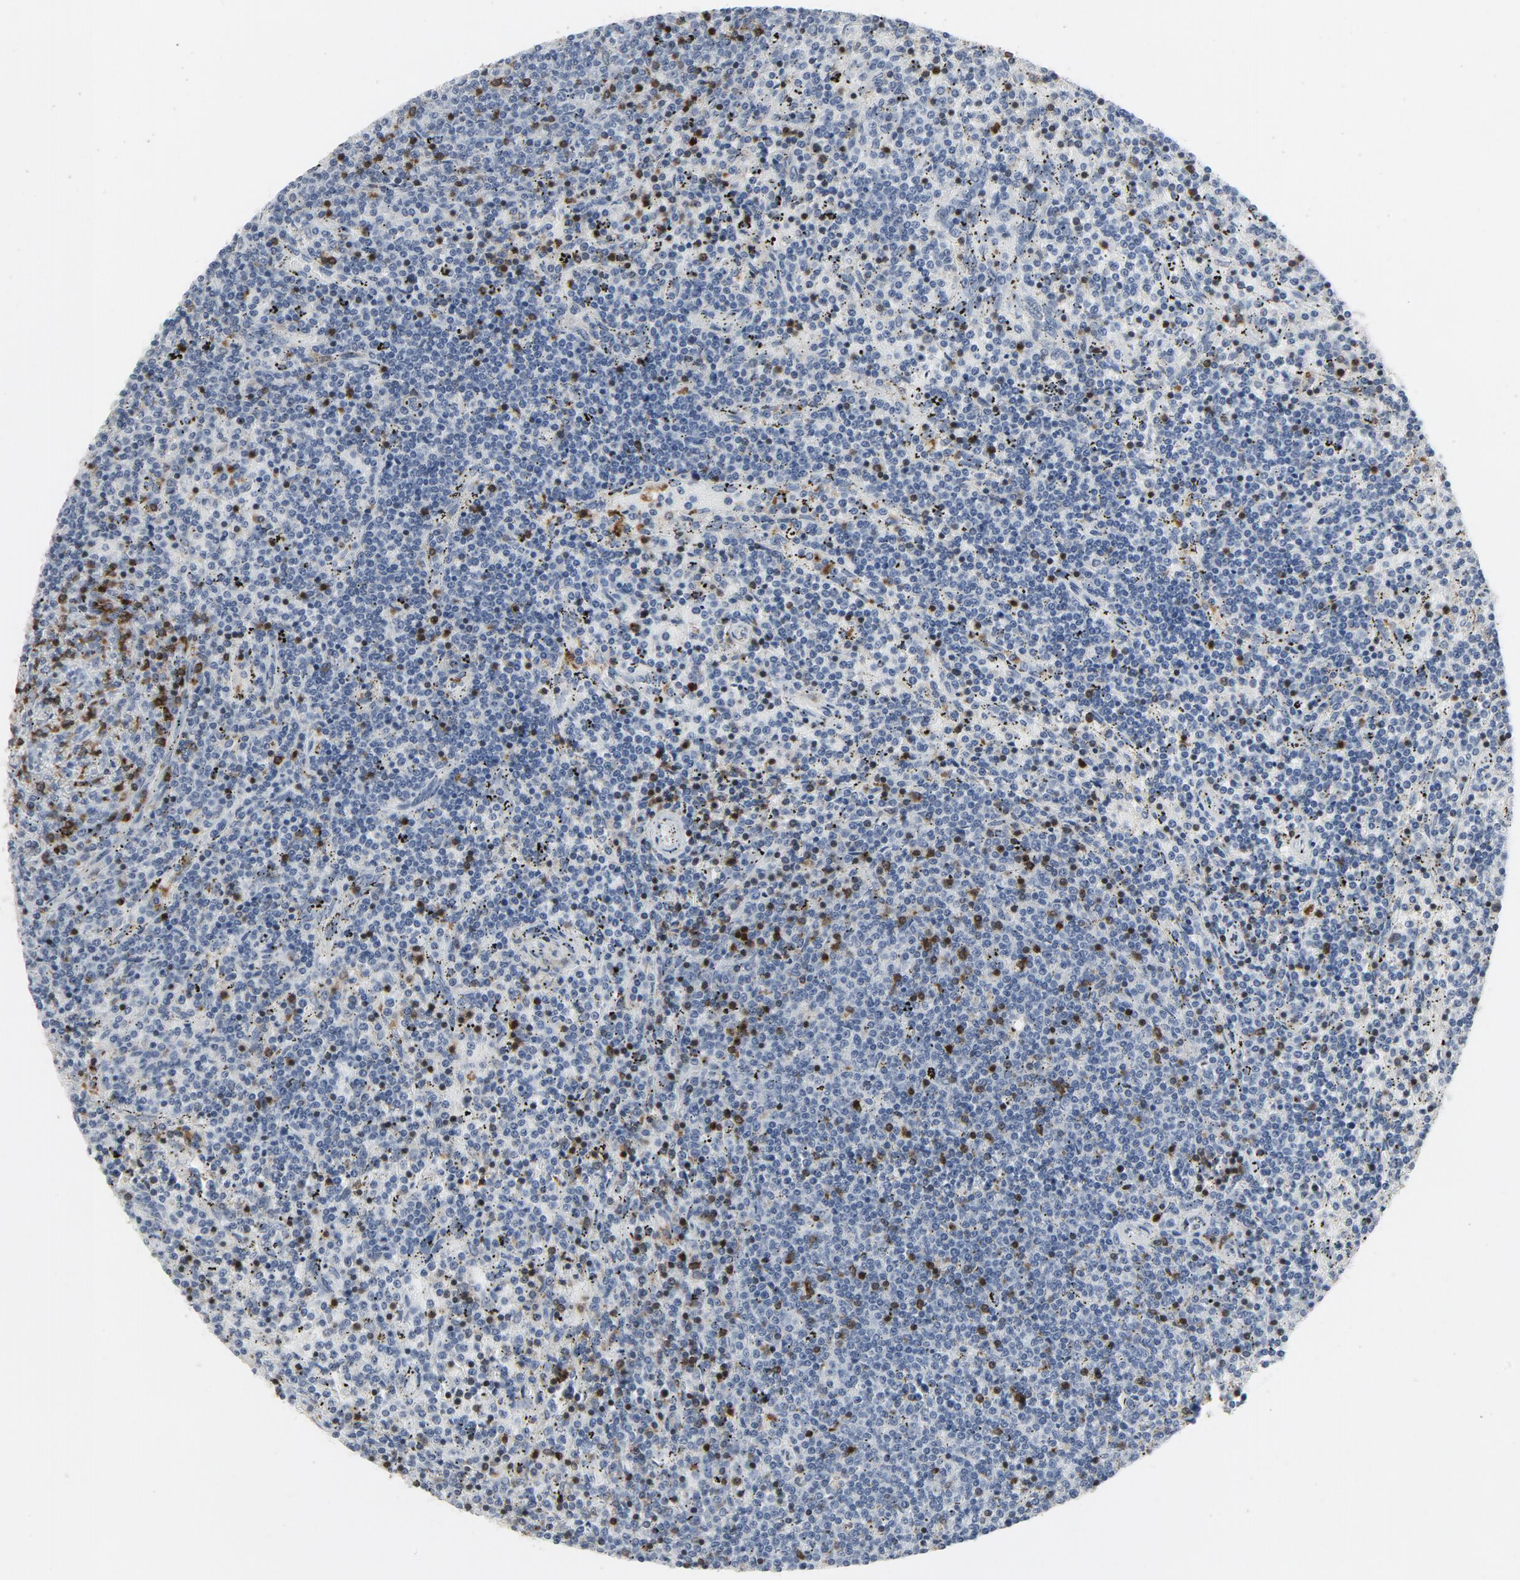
{"staining": {"intensity": "negative", "quantity": "none", "location": "none"}, "tissue": "lymphoma", "cell_type": "Tumor cells", "image_type": "cancer", "snomed": [{"axis": "morphology", "description": "Malignant lymphoma, non-Hodgkin's type, Low grade"}, {"axis": "topography", "description": "Spleen"}], "caption": "Tumor cells show no significant protein staining in malignant lymphoma, non-Hodgkin's type (low-grade).", "gene": "LCP2", "patient": {"sex": "female", "age": 50}}